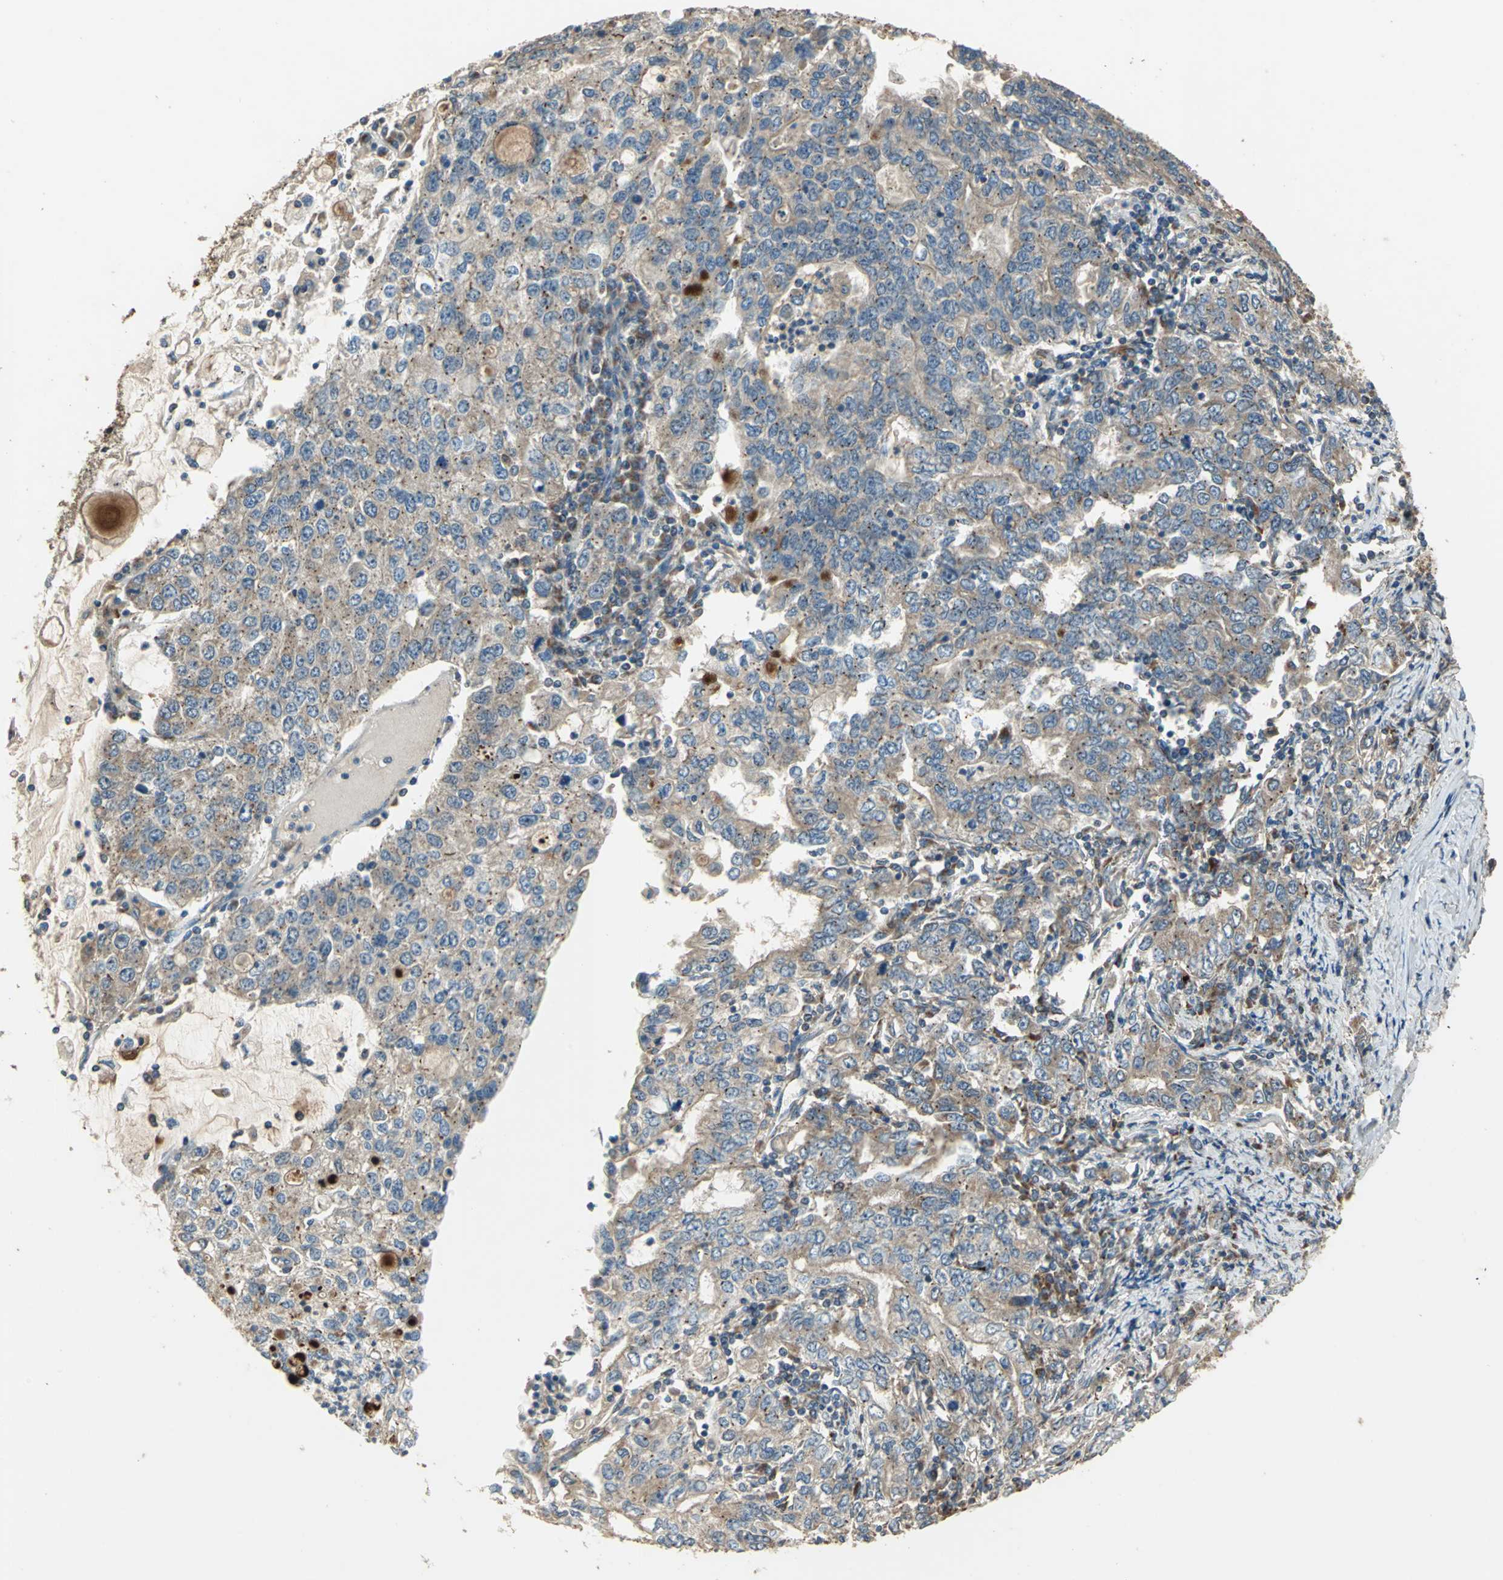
{"staining": {"intensity": "moderate", "quantity": ">75%", "location": "cytoplasmic/membranous"}, "tissue": "stomach cancer", "cell_type": "Tumor cells", "image_type": "cancer", "snomed": [{"axis": "morphology", "description": "Adenocarcinoma, NOS"}, {"axis": "topography", "description": "Stomach, lower"}], "caption": "A brown stain highlights moderate cytoplasmic/membranous expression of a protein in stomach cancer tumor cells. (Brightfield microscopy of DAB IHC at high magnification).", "gene": "POLRMT", "patient": {"sex": "female", "age": 72}}